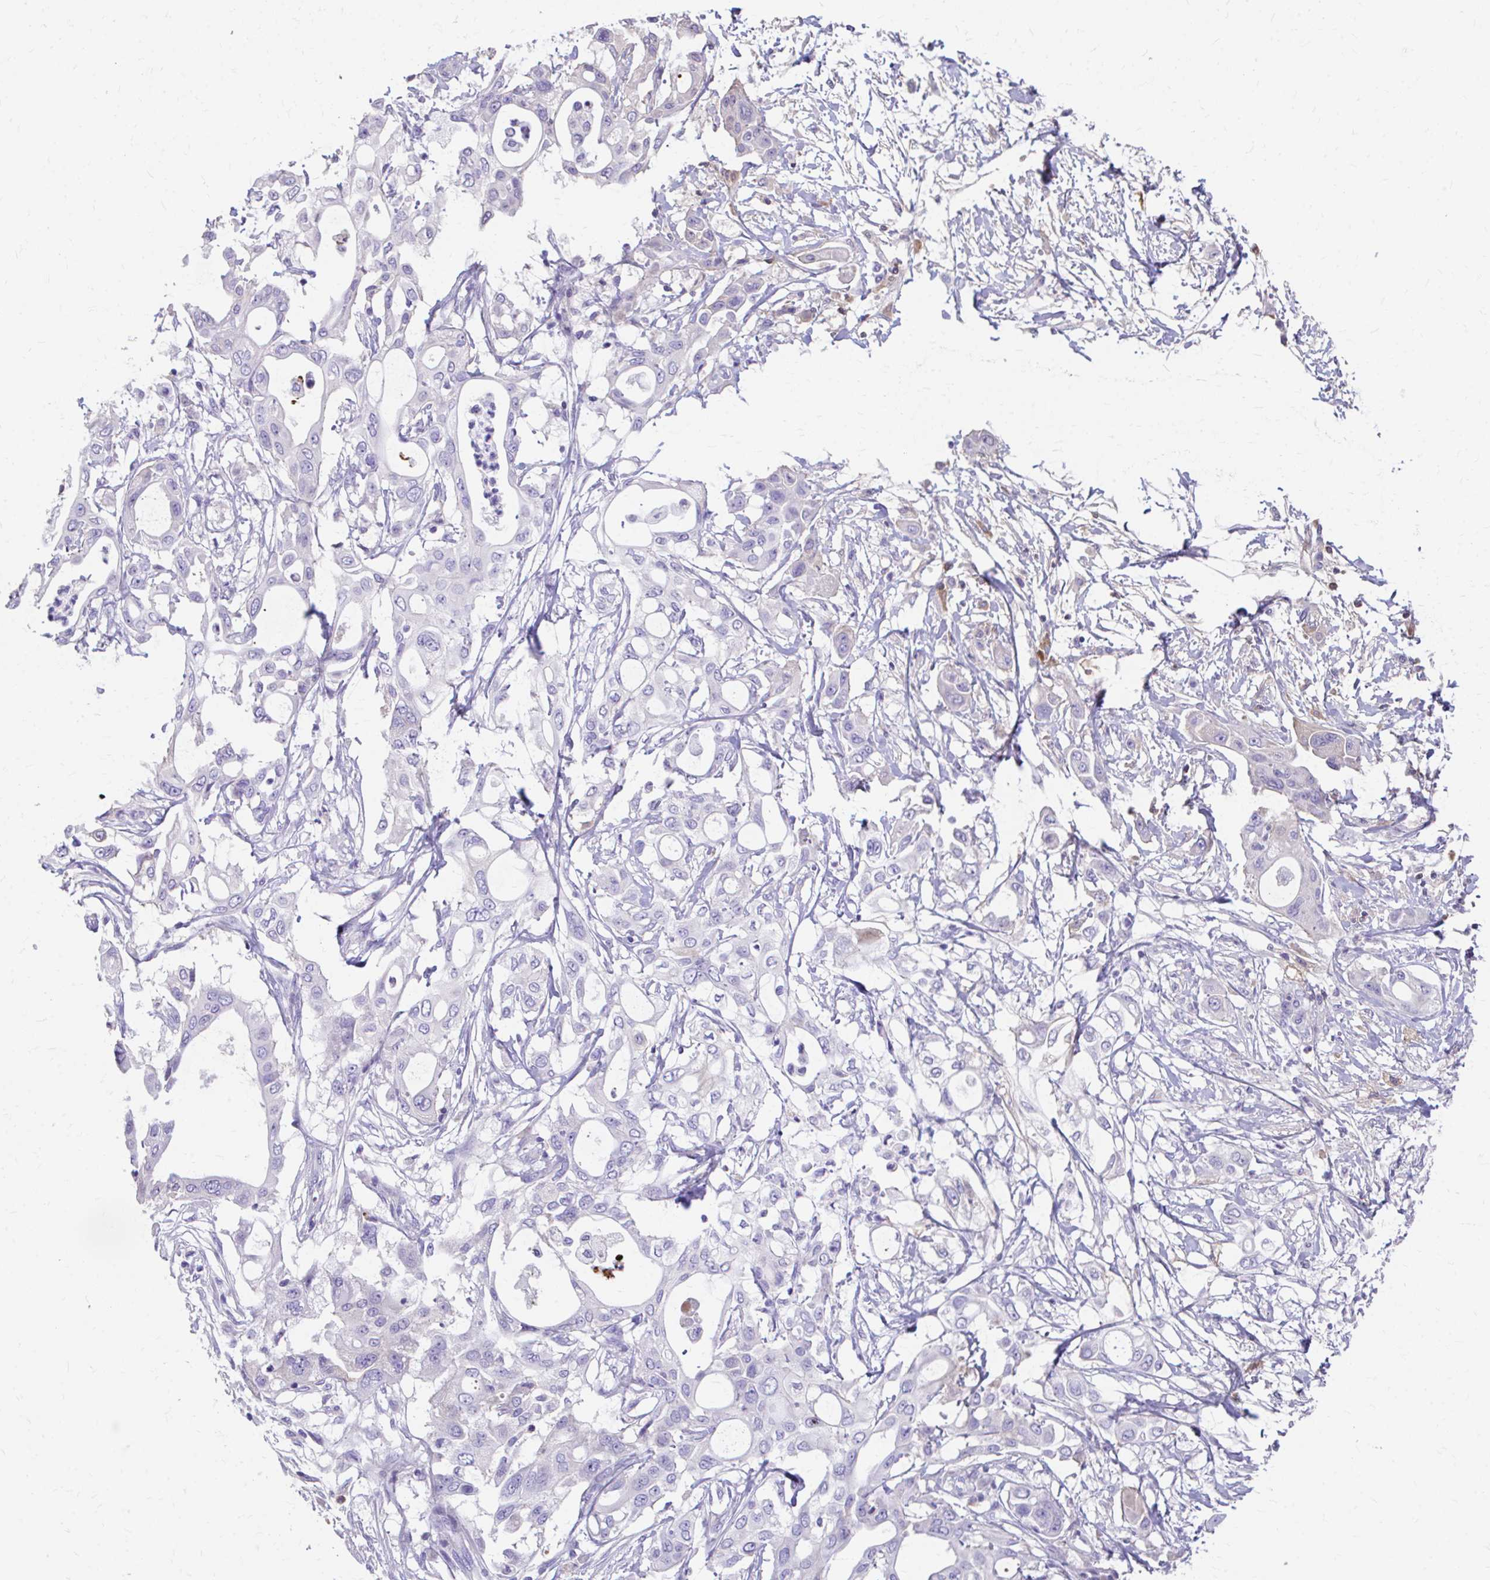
{"staining": {"intensity": "negative", "quantity": "none", "location": "none"}, "tissue": "pancreatic cancer", "cell_type": "Tumor cells", "image_type": "cancer", "snomed": [{"axis": "morphology", "description": "Adenocarcinoma, NOS"}, {"axis": "topography", "description": "Pancreas"}], "caption": "IHC of human pancreatic adenocarcinoma displays no positivity in tumor cells.", "gene": "CFH", "patient": {"sex": "male", "age": 68}}